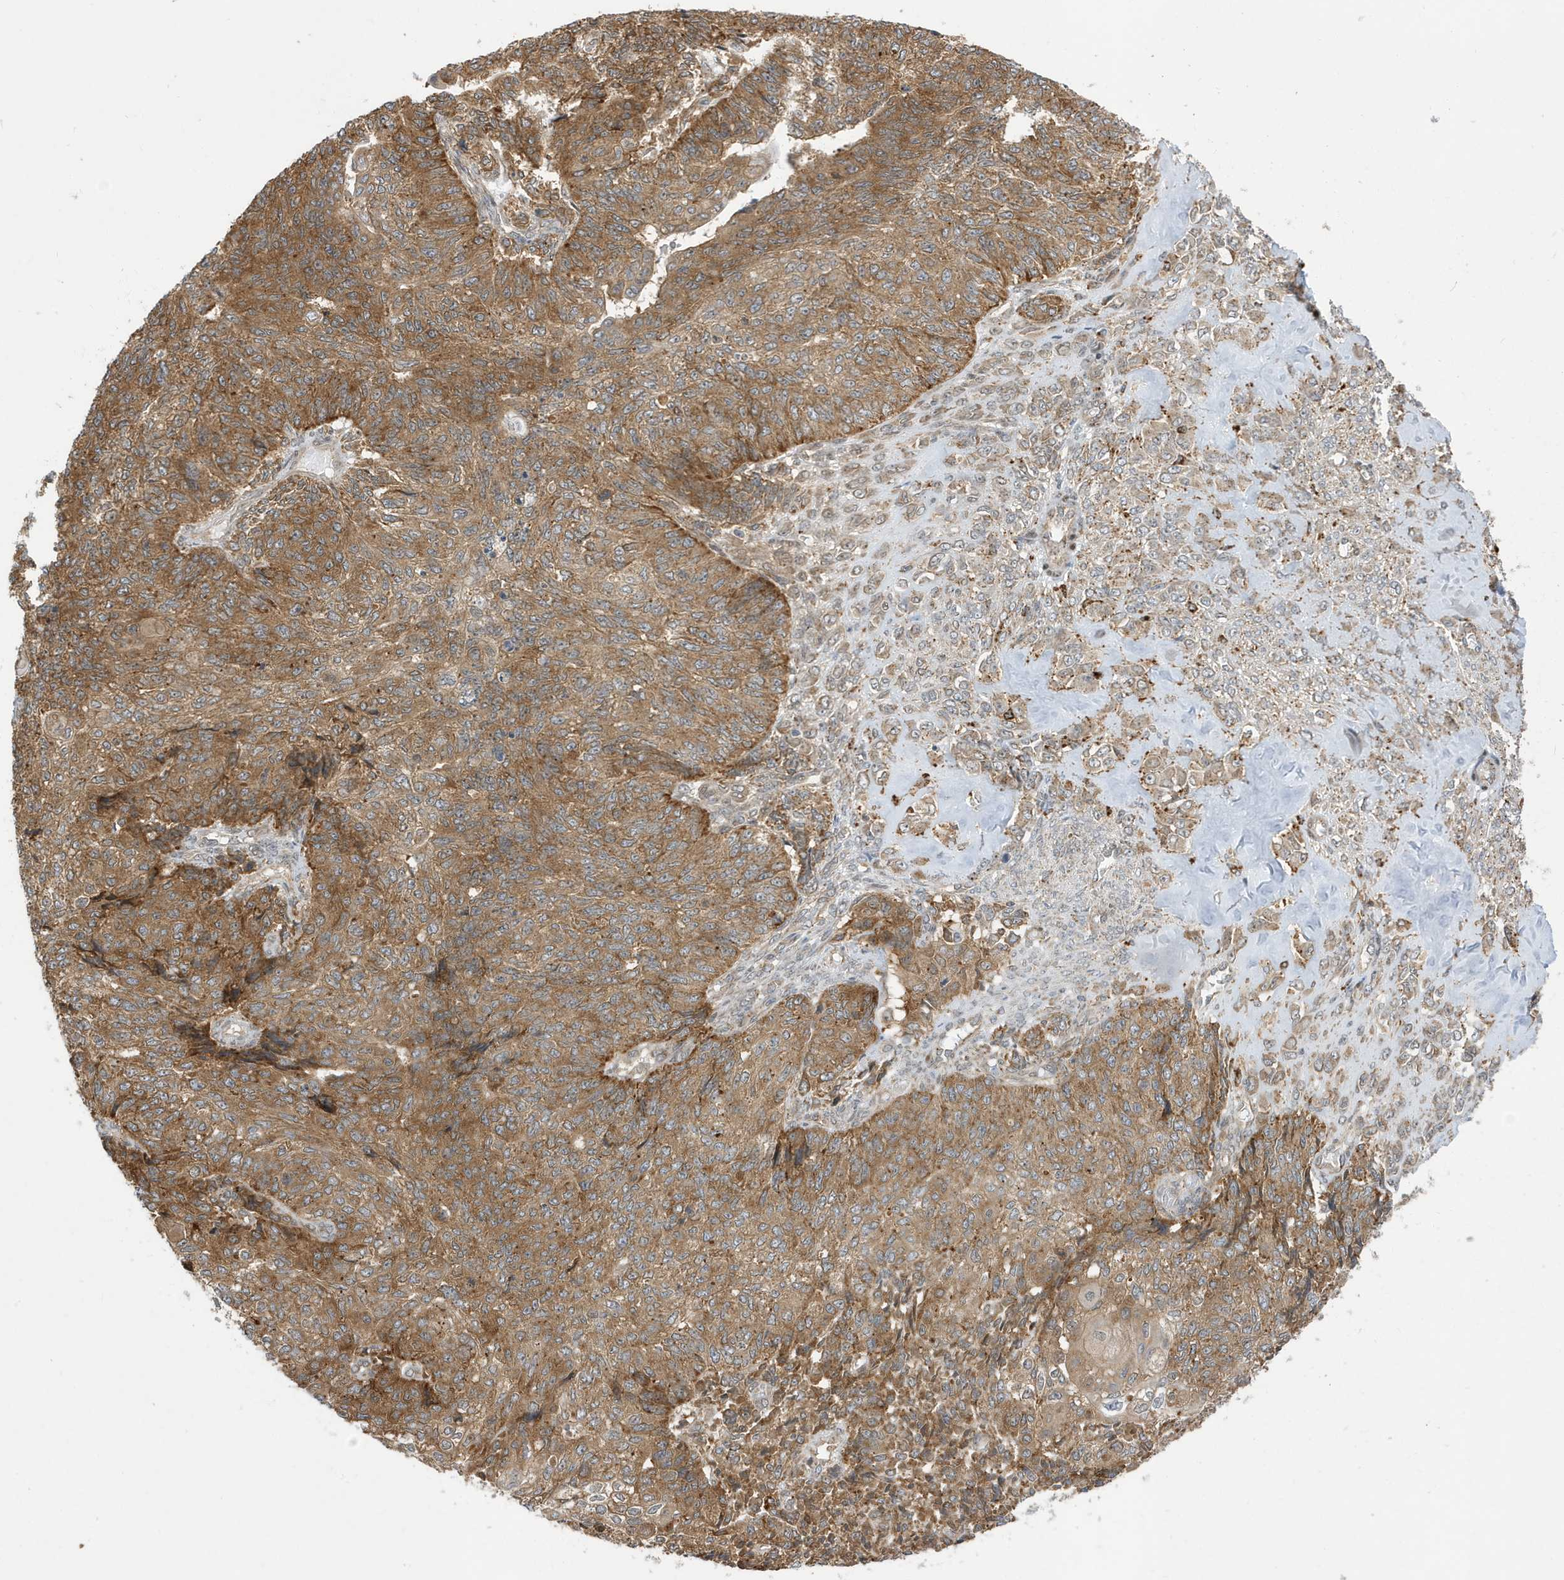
{"staining": {"intensity": "moderate", "quantity": ">75%", "location": "cytoplasmic/membranous"}, "tissue": "endometrial cancer", "cell_type": "Tumor cells", "image_type": "cancer", "snomed": [{"axis": "morphology", "description": "Adenocarcinoma, NOS"}, {"axis": "topography", "description": "Endometrium"}], "caption": "Endometrial cancer (adenocarcinoma) stained with DAB (3,3'-diaminobenzidine) immunohistochemistry (IHC) exhibits medium levels of moderate cytoplasmic/membranous positivity in approximately >75% of tumor cells. (DAB IHC, brown staining for protein, blue staining for nuclei).", "gene": "ZNF507", "patient": {"sex": "female", "age": 32}}